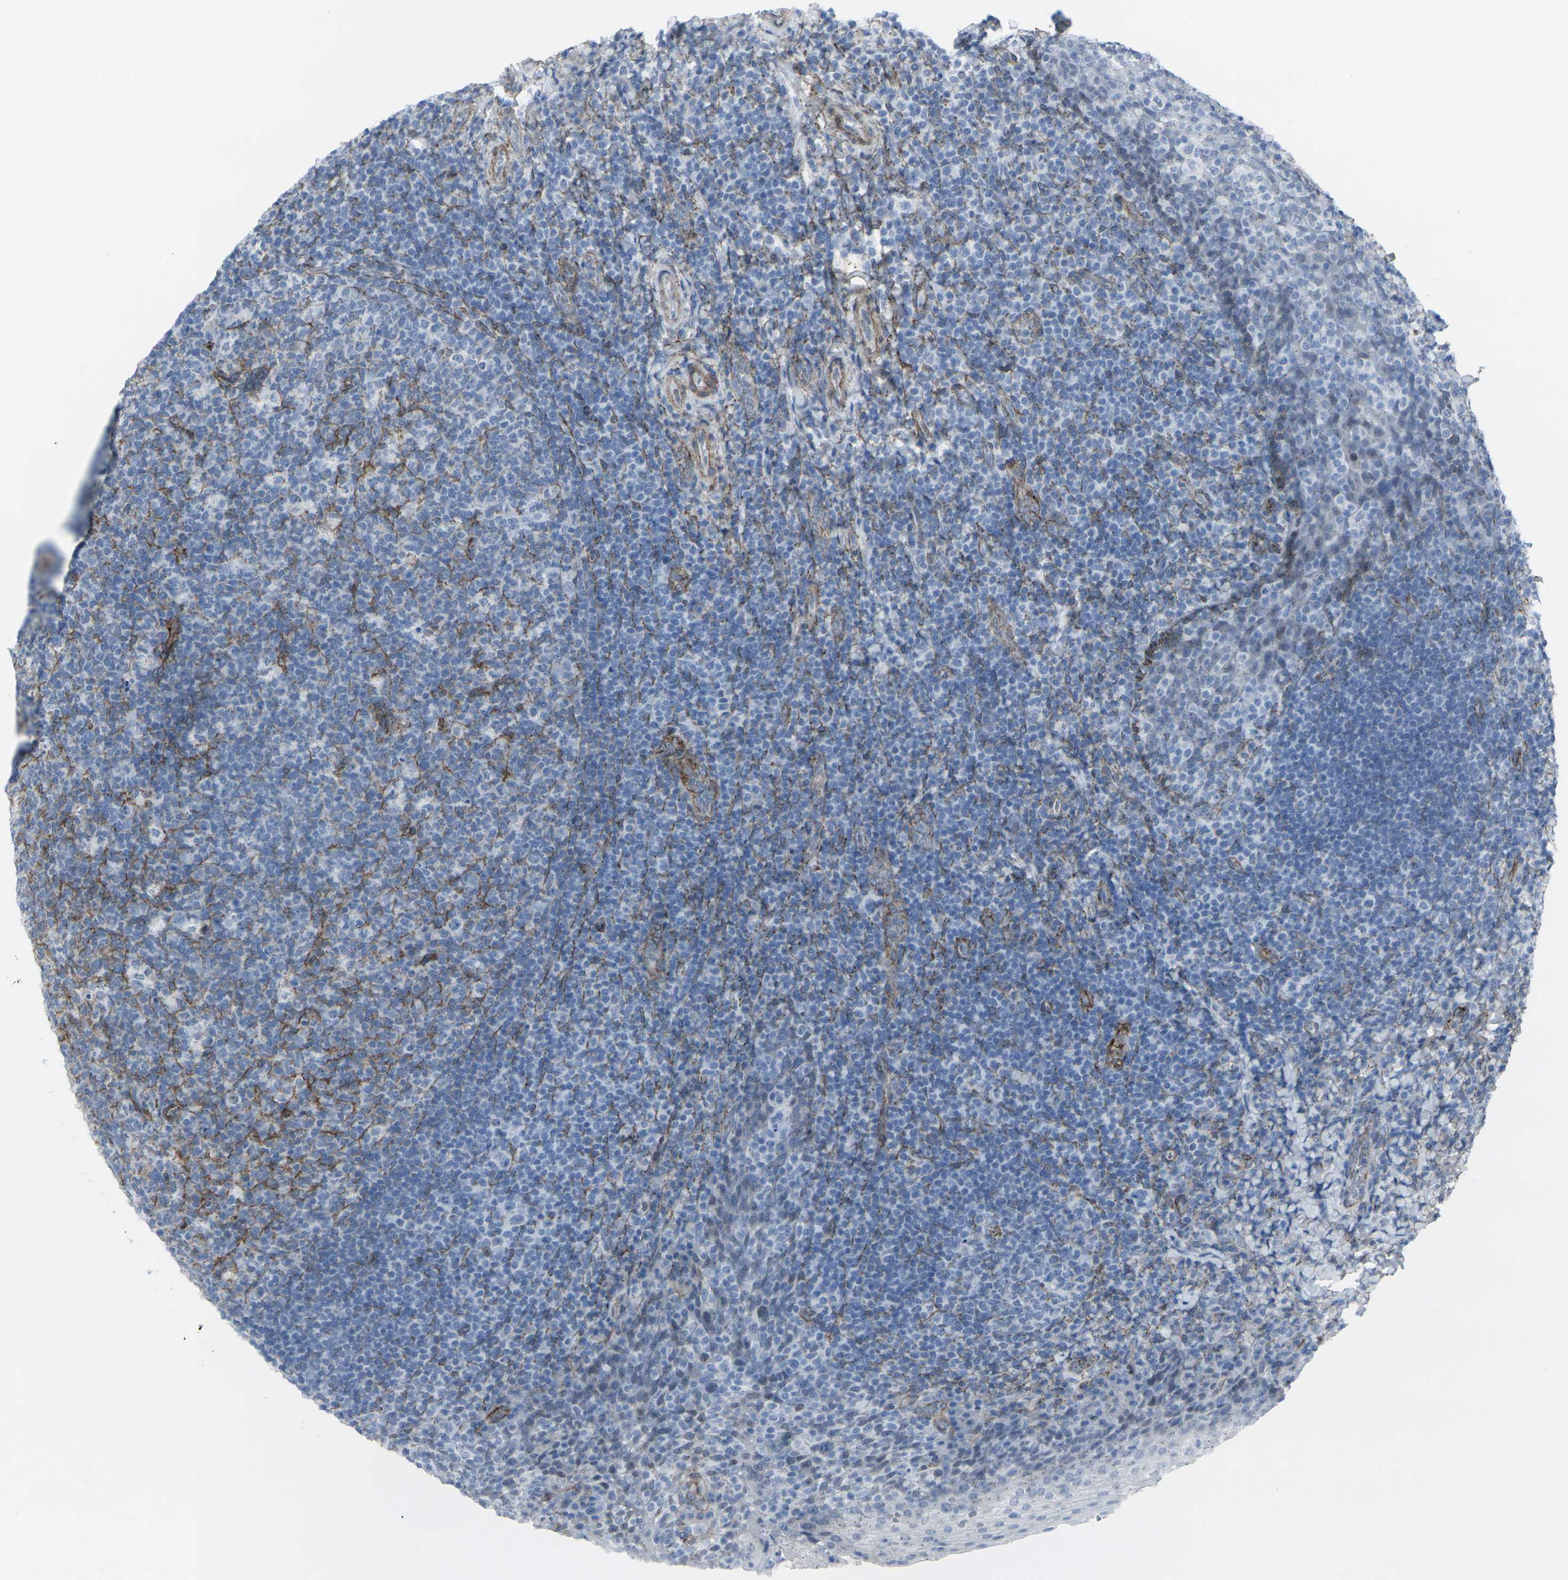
{"staining": {"intensity": "moderate", "quantity": "<25%", "location": "cytoplasmic/membranous"}, "tissue": "tonsil", "cell_type": "Germinal center cells", "image_type": "normal", "snomed": [{"axis": "morphology", "description": "Normal tissue, NOS"}, {"axis": "topography", "description": "Tonsil"}], "caption": "The micrograph exhibits staining of unremarkable tonsil, revealing moderate cytoplasmic/membranous protein positivity (brown color) within germinal center cells.", "gene": "CDH11", "patient": {"sex": "male", "age": 17}}